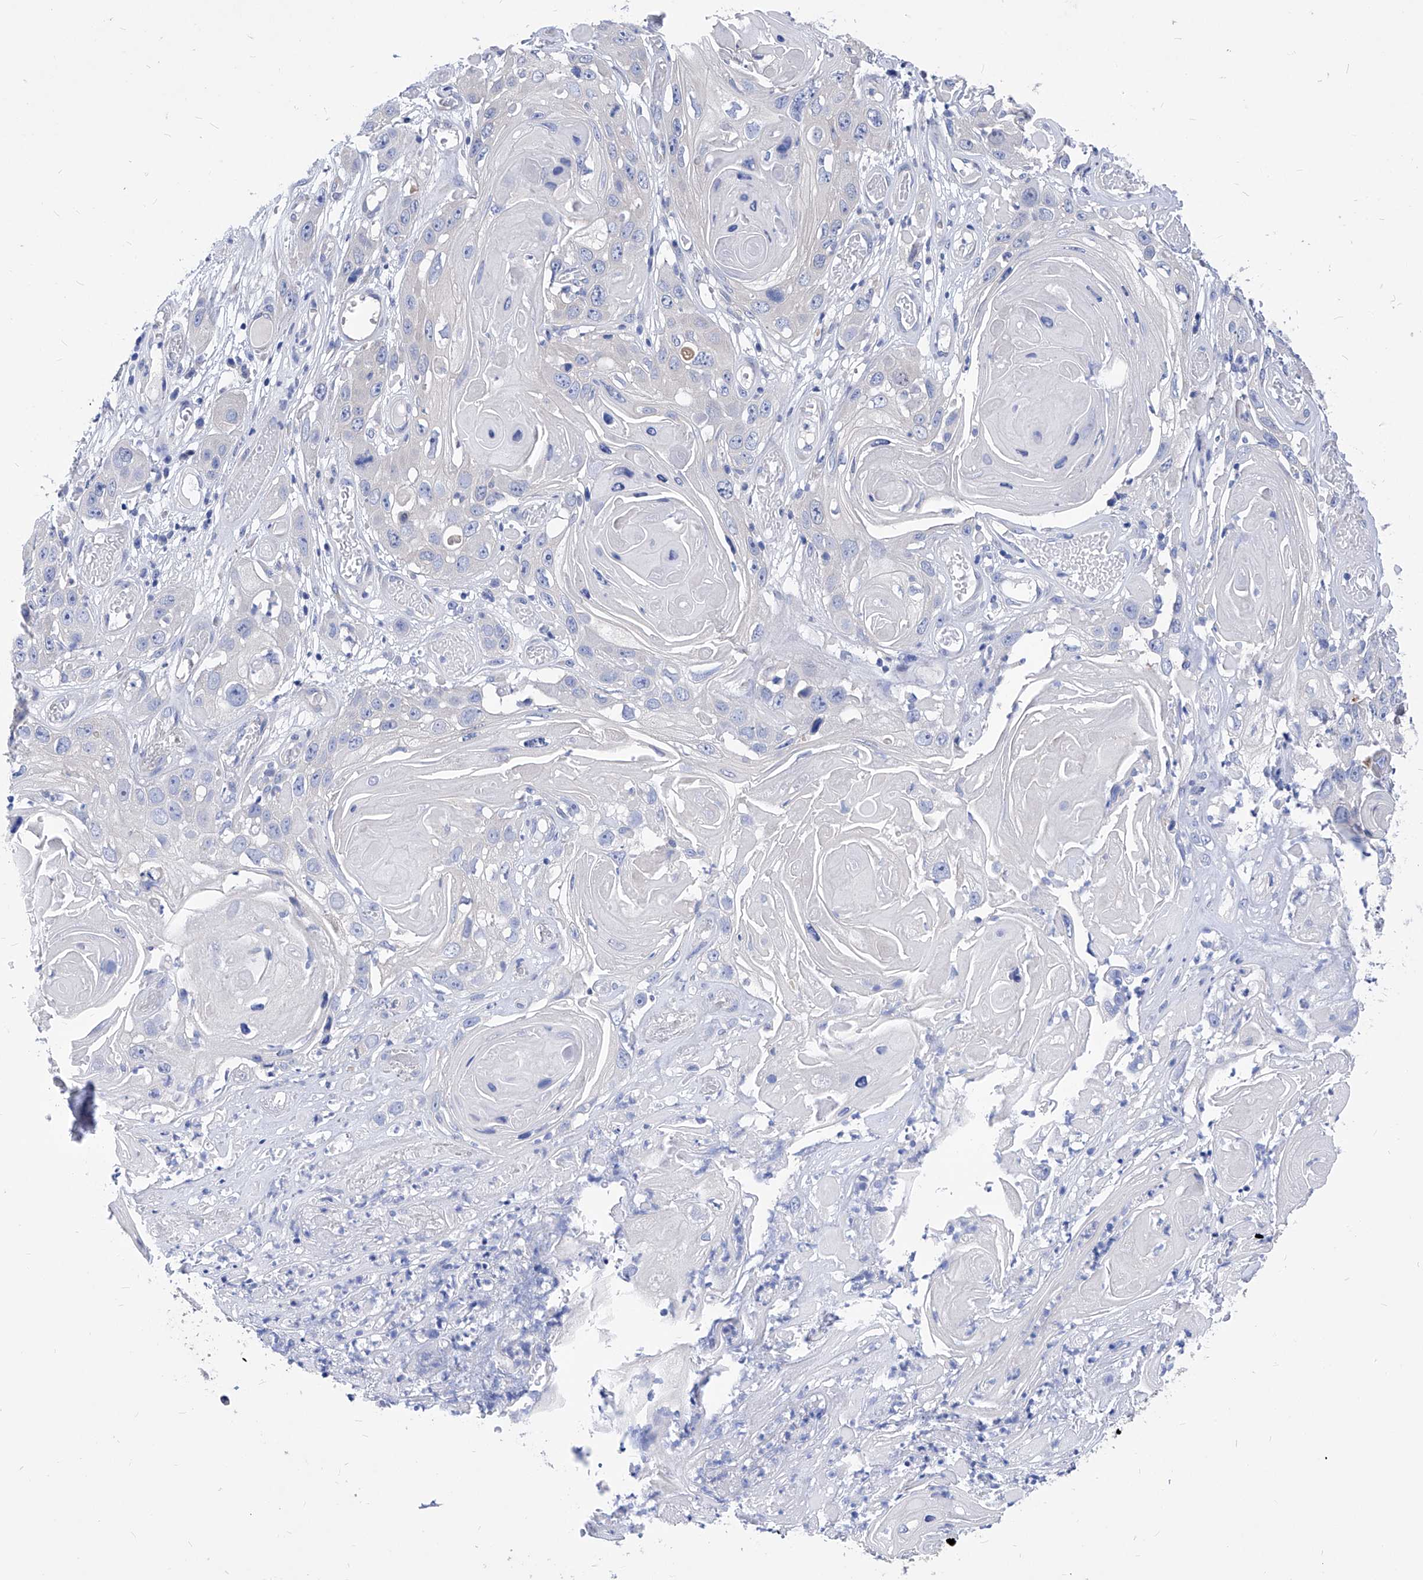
{"staining": {"intensity": "negative", "quantity": "none", "location": "none"}, "tissue": "skin cancer", "cell_type": "Tumor cells", "image_type": "cancer", "snomed": [{"axis": "morphology", "description": "Squamous cell carcinoma, NOS"}, {"axis": "topography", "description": "Skin"}], "caption": "This is an immunohistochemistry histopathology image of skin cancer. There is no positivity in tumor cells.", "gene": "XPNPEP1", "patient": {"sex": "male", "age": 55}}